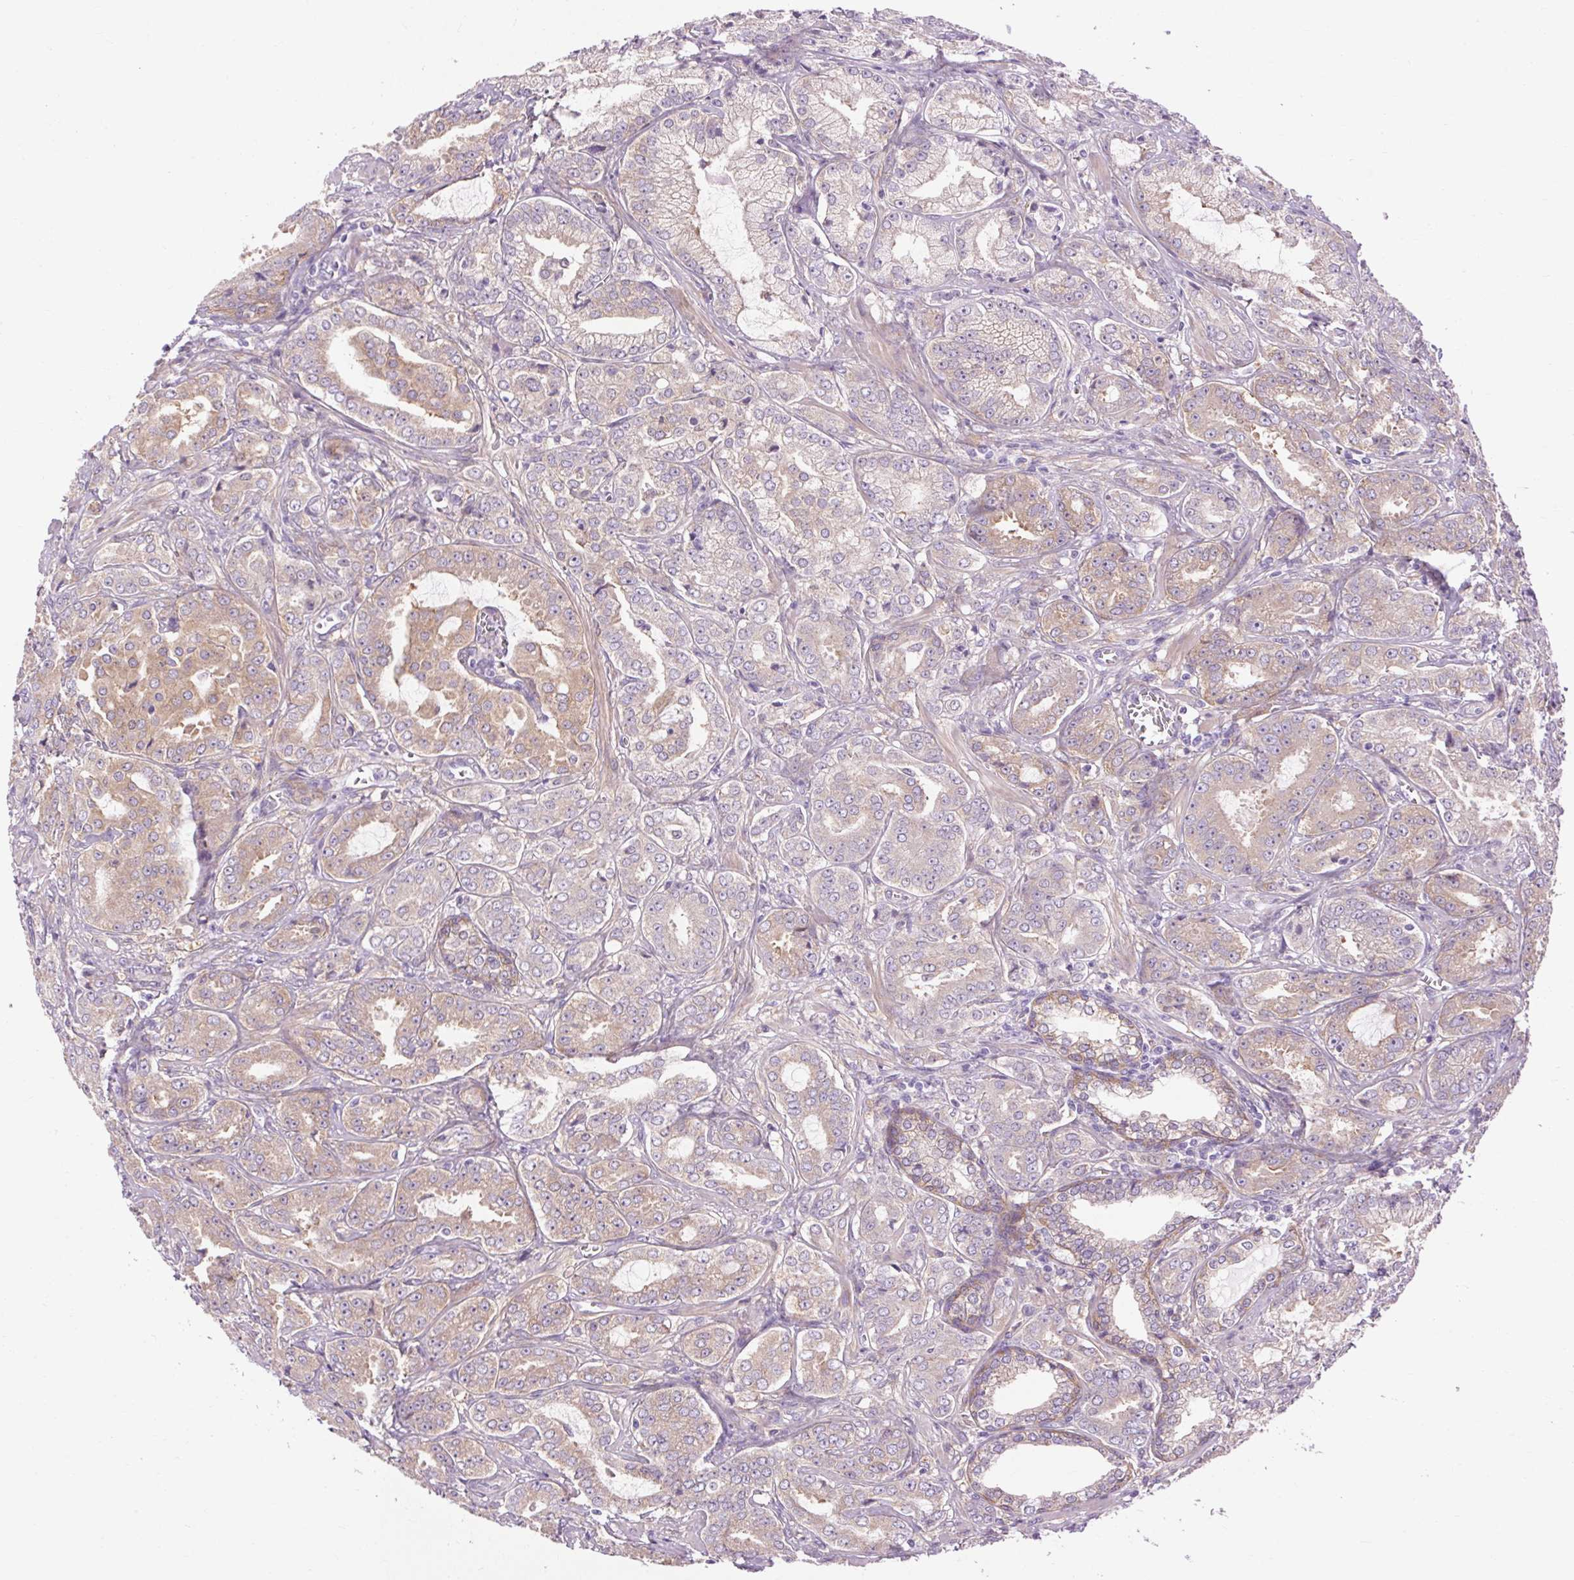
{"staining": {"intensity": "weak", "quantity": "25%-75%", "location": "cytoplasmic/membranous"}, "tissue": "prostate cancer", "cell_type": "Tumor cells", "image_type": "cancer", "snomed": [{"axis": "morphology", "description": "Adenocarcinoma, High grade"}, {"axis": "topography", "description": "Prostate"}], "caption": "This micrograph shows prostate cancer (high-grade adenocarcinoma) stained with immunohistochemistry (IHC) to label a protein in brown. The cytoplasmic/membranous of tumor cells show weak positivity for the protein. Nuclei are counter-stained blue.", "gene": "SOWAHC", "patient": {"sex": "male", "age": 64}}